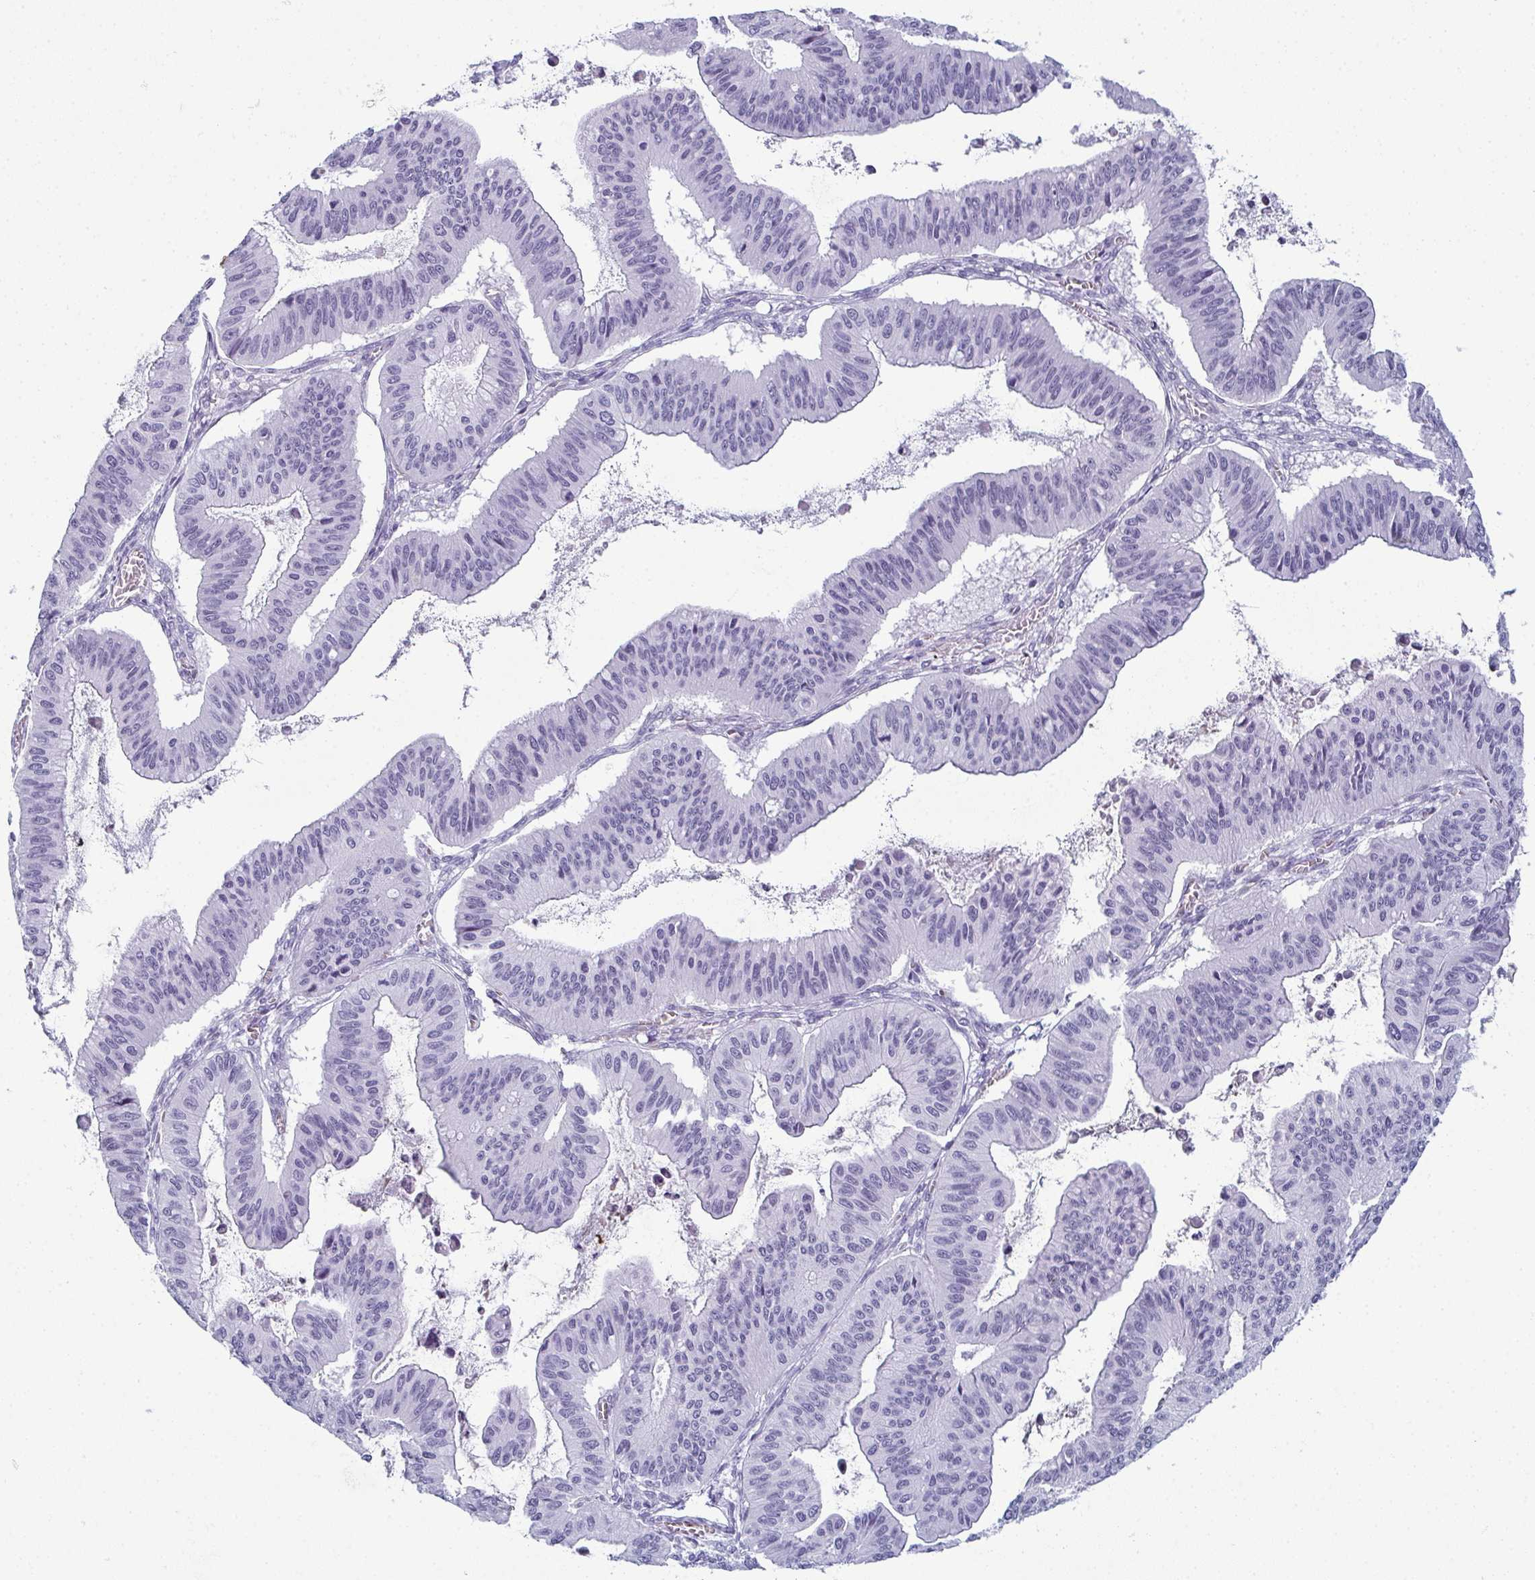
{"staining": {"intensity": "negative", "quantity": "none", "location": "none"}, "tissue": "ovarian cancer", "cell_type": "Tumor cells", "image_type": "cancer", "snomed": [{"axis": "morphology", "description": "Cystadenocarcinoma, mucinous, NOS"}, {"axis": "topography", "description": "Ovary"}], "caption": "Immunohistochemical staining of human ovarian cancer displays no significant expression in tumor cells.", "gene": "CDA", "patient": {"sex": "female", "age": 72}}